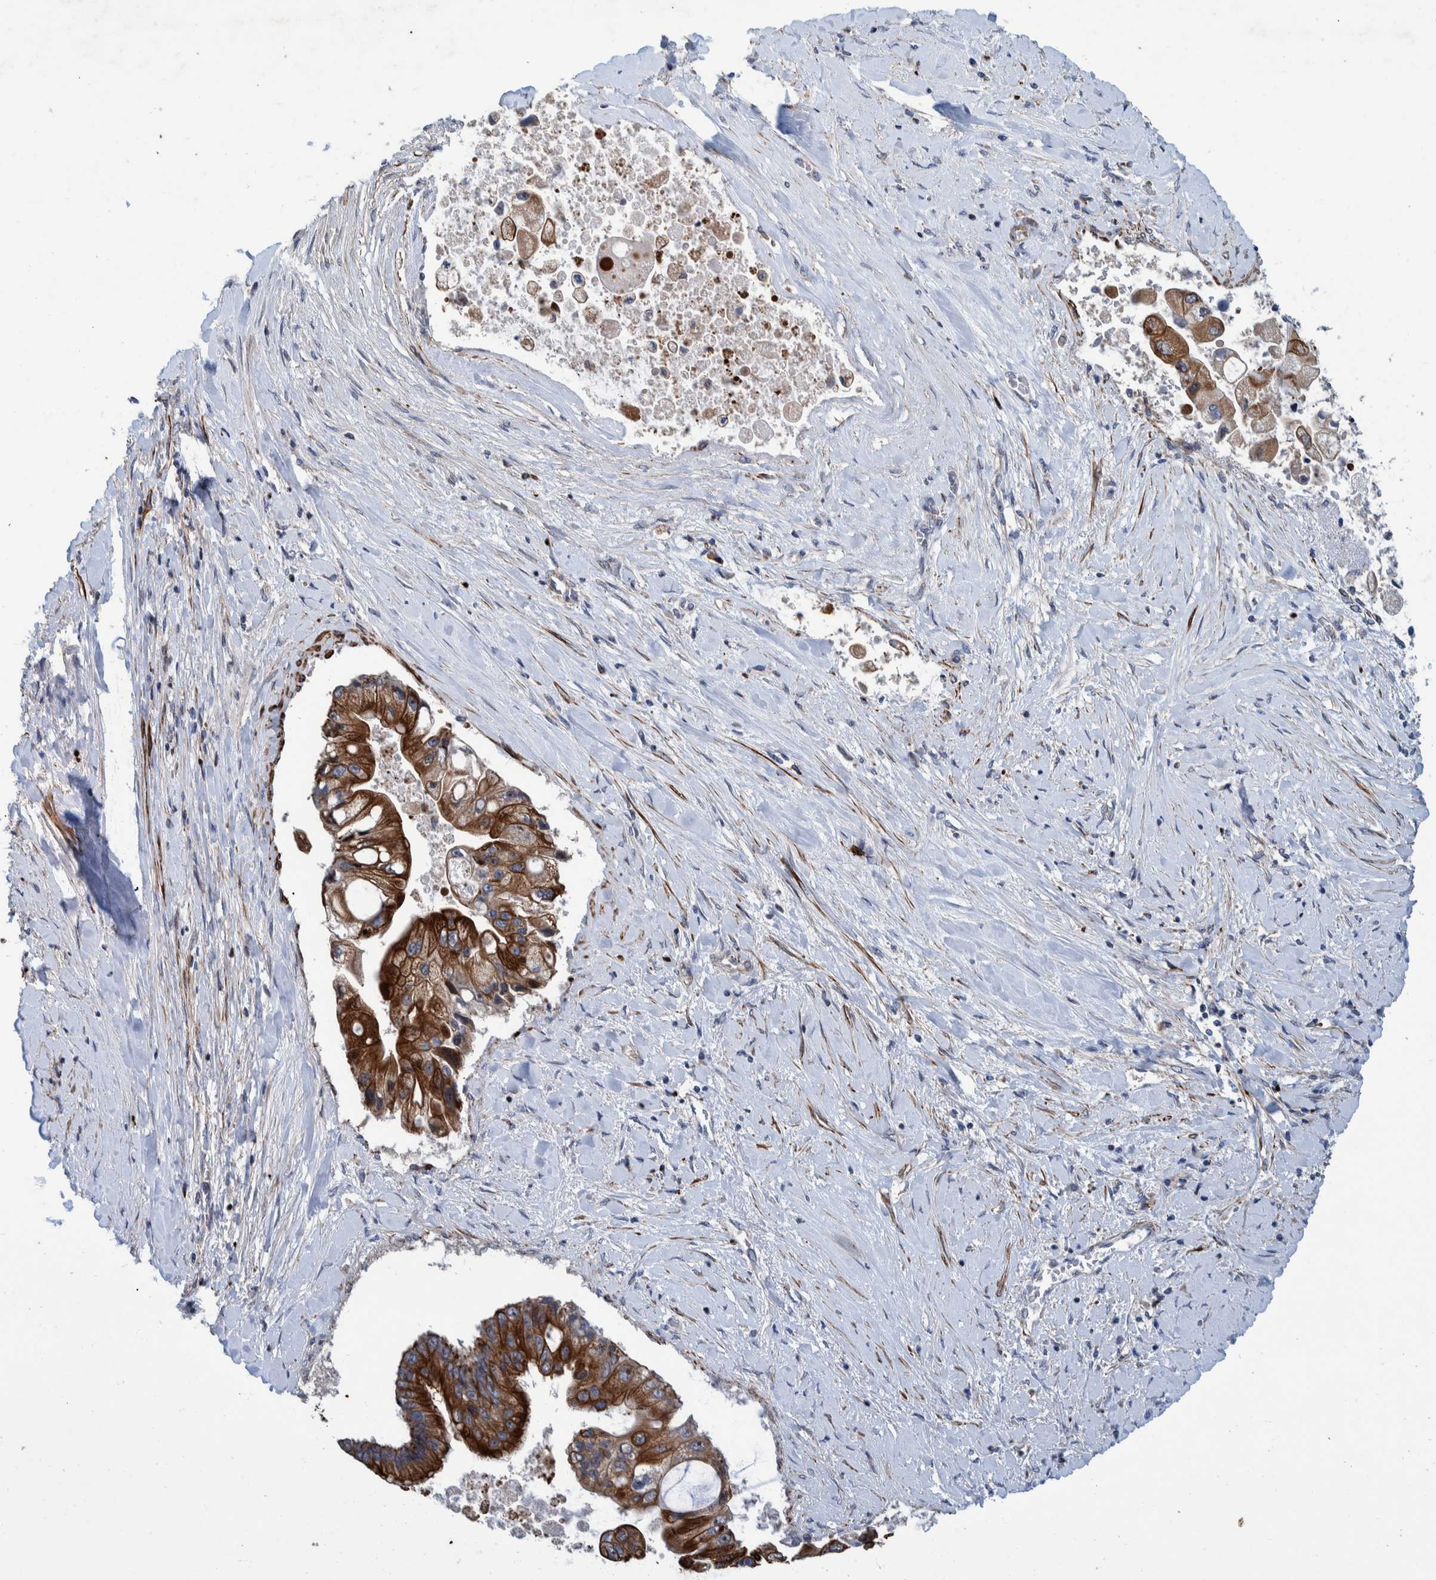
{"staining": {"intensity": "strong", "quantity": ">75%", "location": "cytoplasmic/membranous"}, "tissue": "liver cancer", "cell_type": "Tumor cells", "image_type": "cancer", "snomed": [{"axis": "morphology", "description": "Cholangiocarcinoma"}, {"axis": "topography", "description": "Liver"}], "caption": "An immunohistochemistry (IHC) photomicrograph of neoplastic tissue is shown. Protein staining in brown highlights strong cytoplasmic/membranous positivity in cholangiocarcinoma (liver) within tumor cells. The protein is shown in brown color, while the nuclei are stained blue.", "gene": "MKS1", "patient": {"sex": "male", "age": 50}}